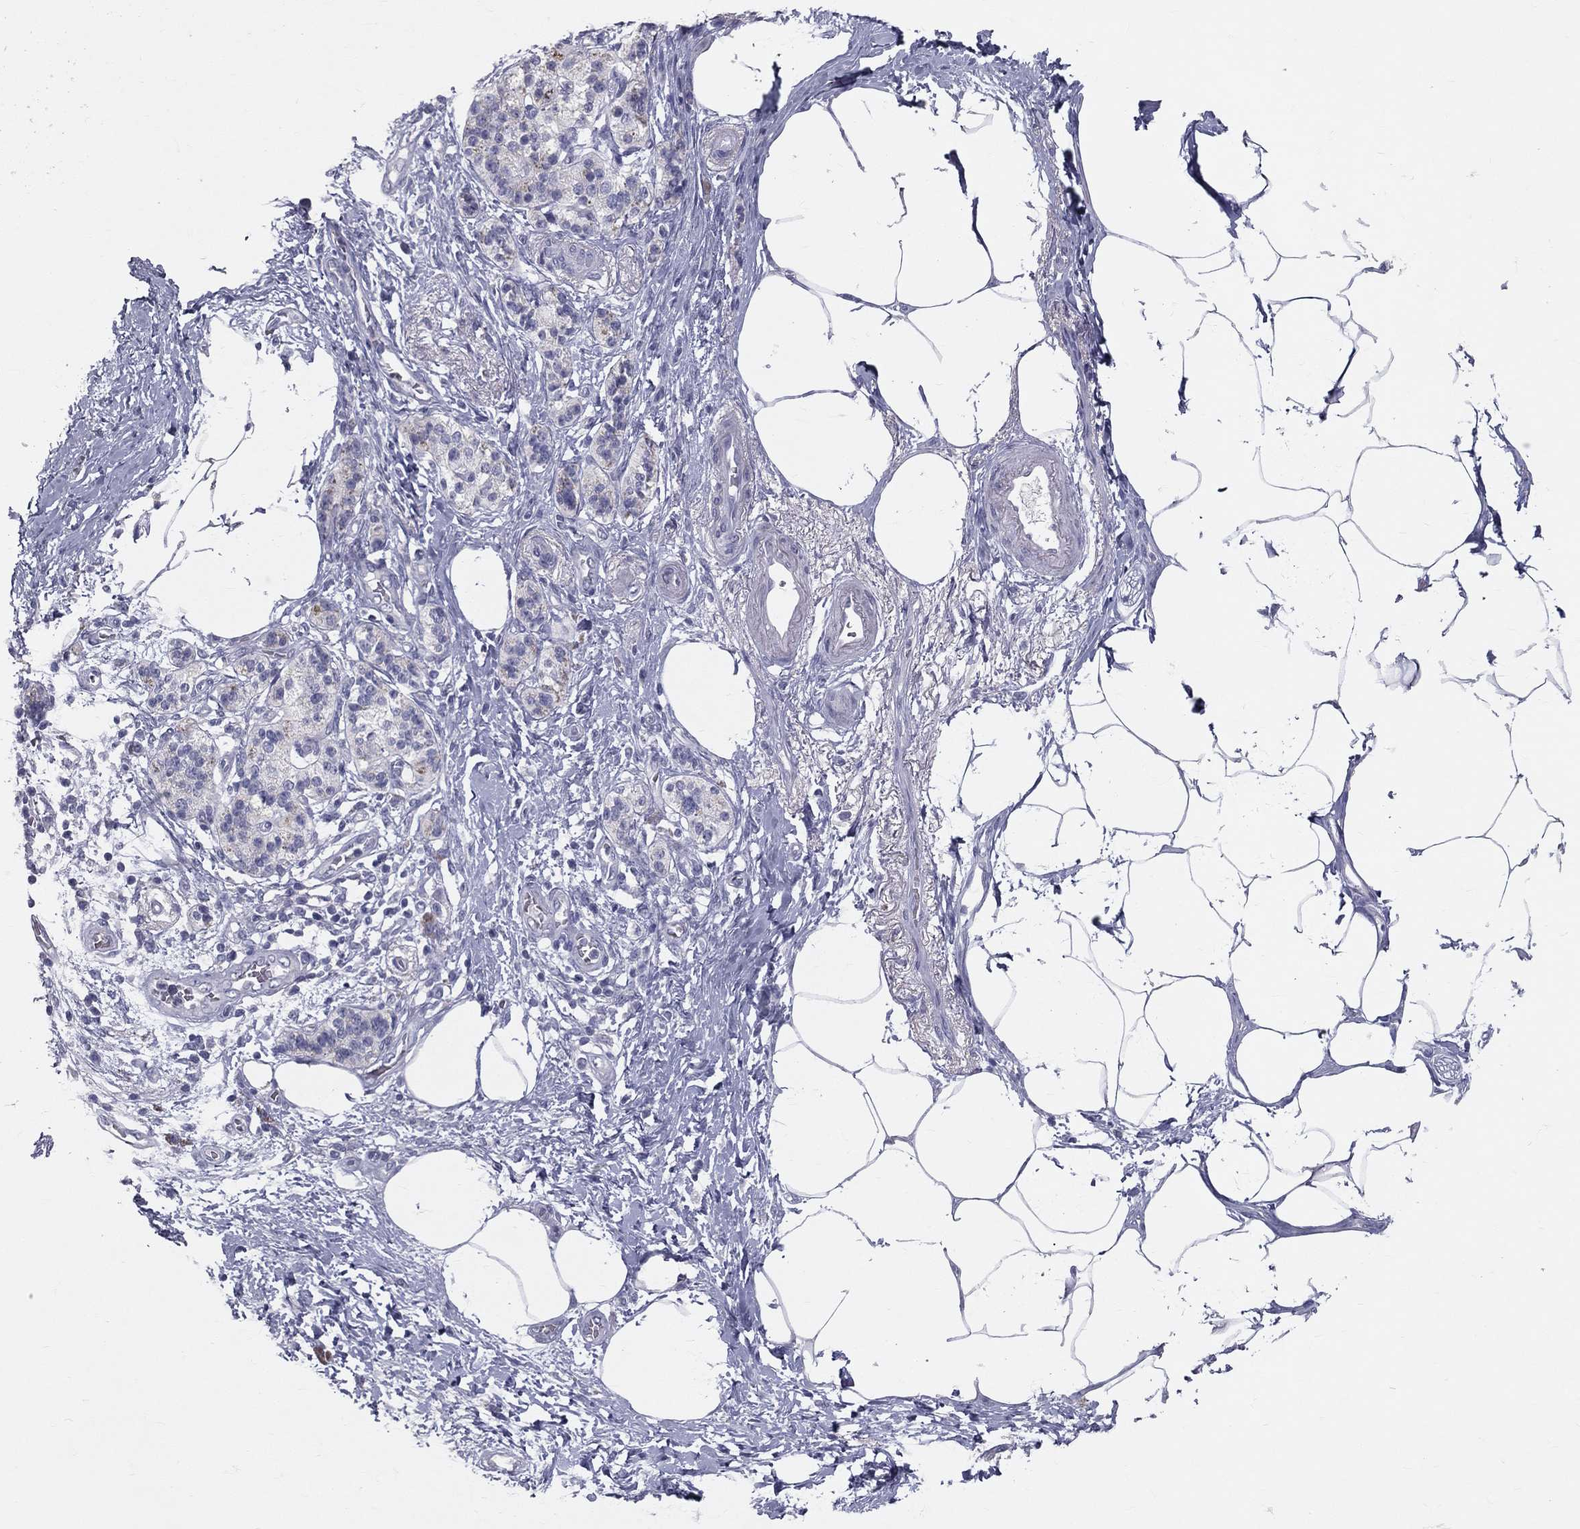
{"staining": {"intensity": "negative", "quantity": "none", "location": "none"}, "tissue": "pancreatic cancer", "cell_type": "Tumor cells", "image_type": "cancer", "snomed": [{"axis": "morphology", "description": "Adenocarcinoma, NOS"}, {"axis": "topography", "description": "Pancreas"}], "caption": "Immunohistochemistry micrograph of pancreatic cancer stained for a protein (brown), which displays no positivity in tumor cells.", "gene": "TFPI2", "patient": {"sex": "female", "age": 72}}